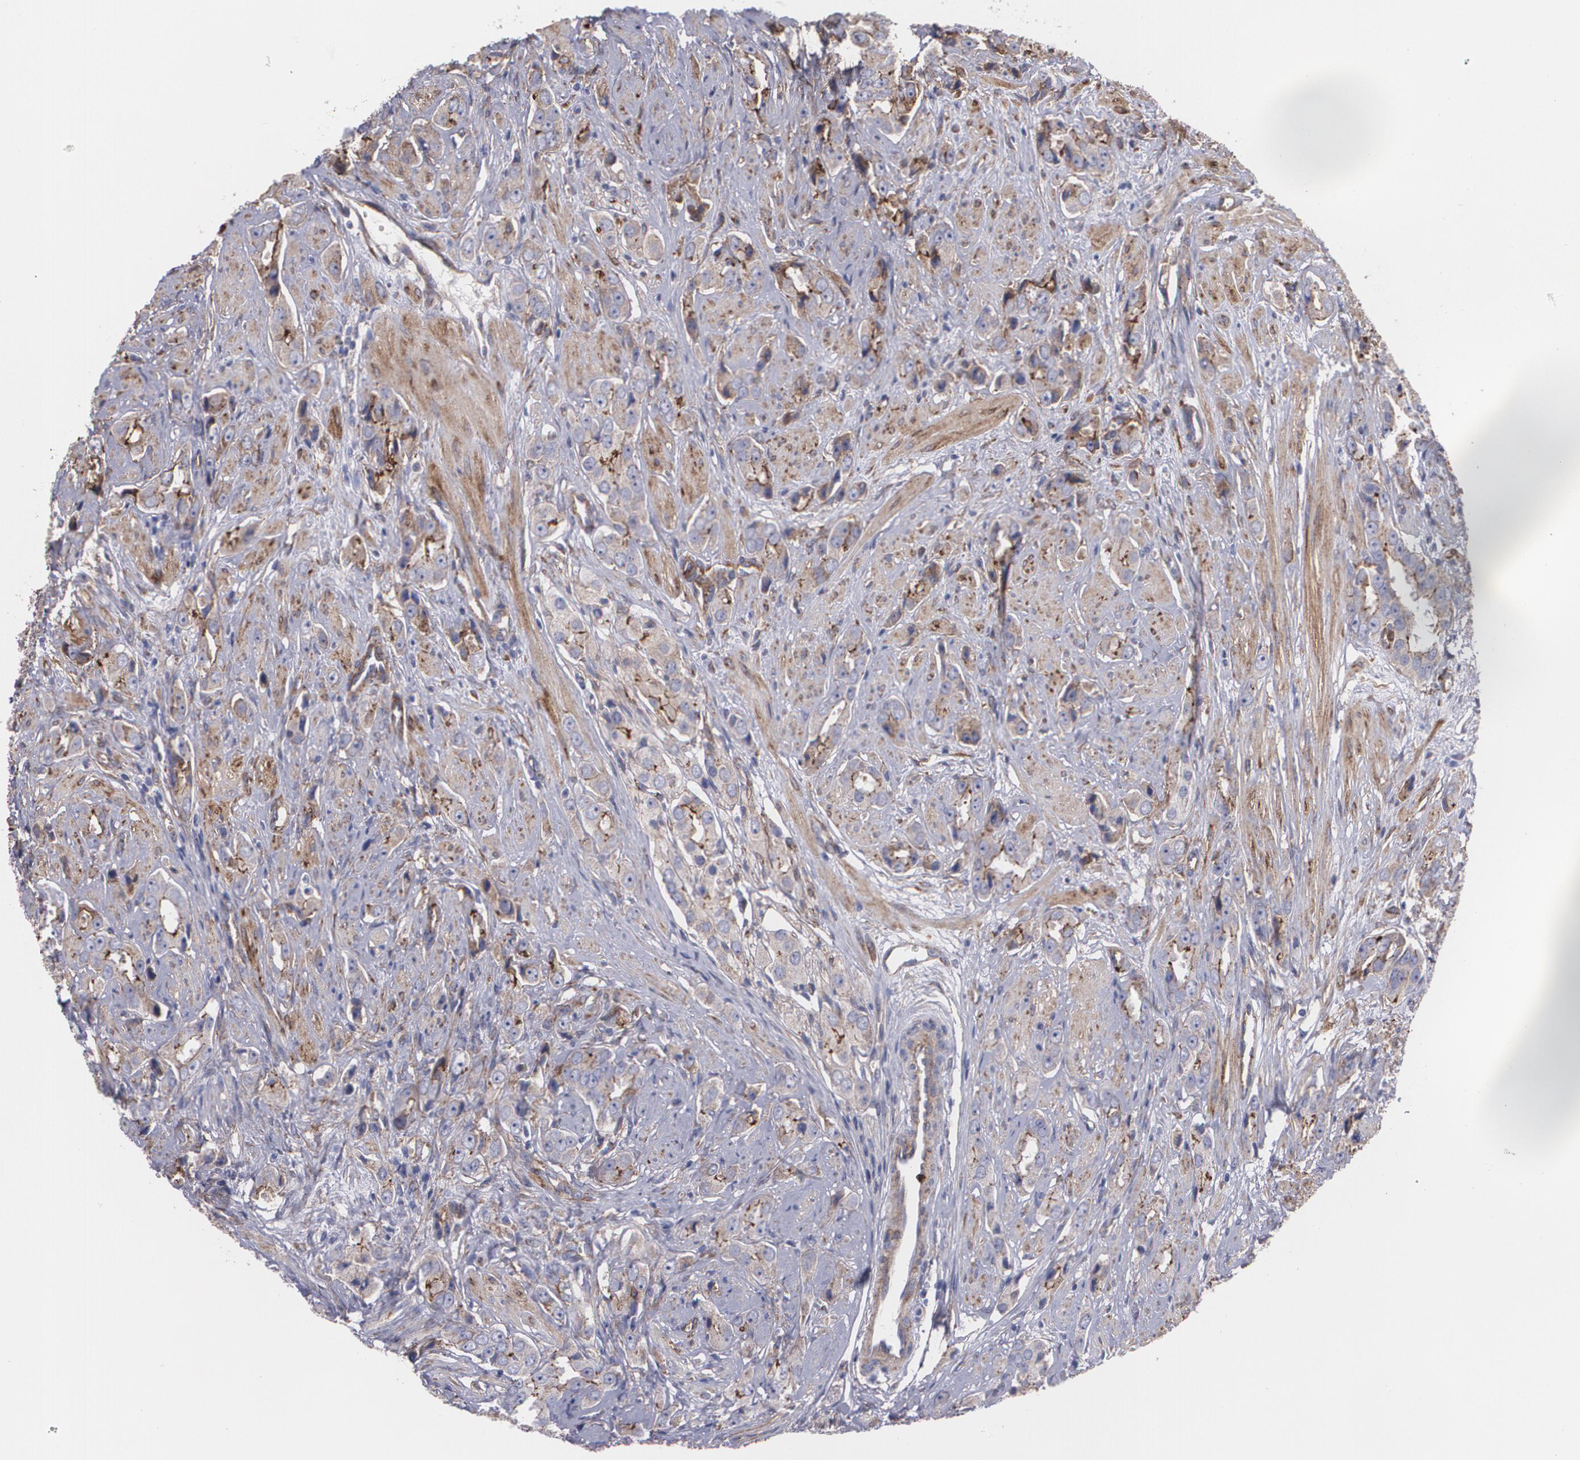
{"staining": {"intensity": "weak", "quantity": "25%-75%", "location": "cytoplasmic/membranous"}, "tissue": "prostate cancer", "cell_type": "Tumor cells", "image_type": "cancer", "snomed": [{"axis": "morphology", "description": "Adenocarcinoma, Medium grade"}, {"axis": "topography", "description": "Prostate"}], "caption": "A brown stain highlights weak cytoplasmic/membranous expression of a protein in human medium-grade adenocarcinoma (prostate) tumor cells.", "gene": "TJP1", "patient": {"sex": "male", "age": 53}}